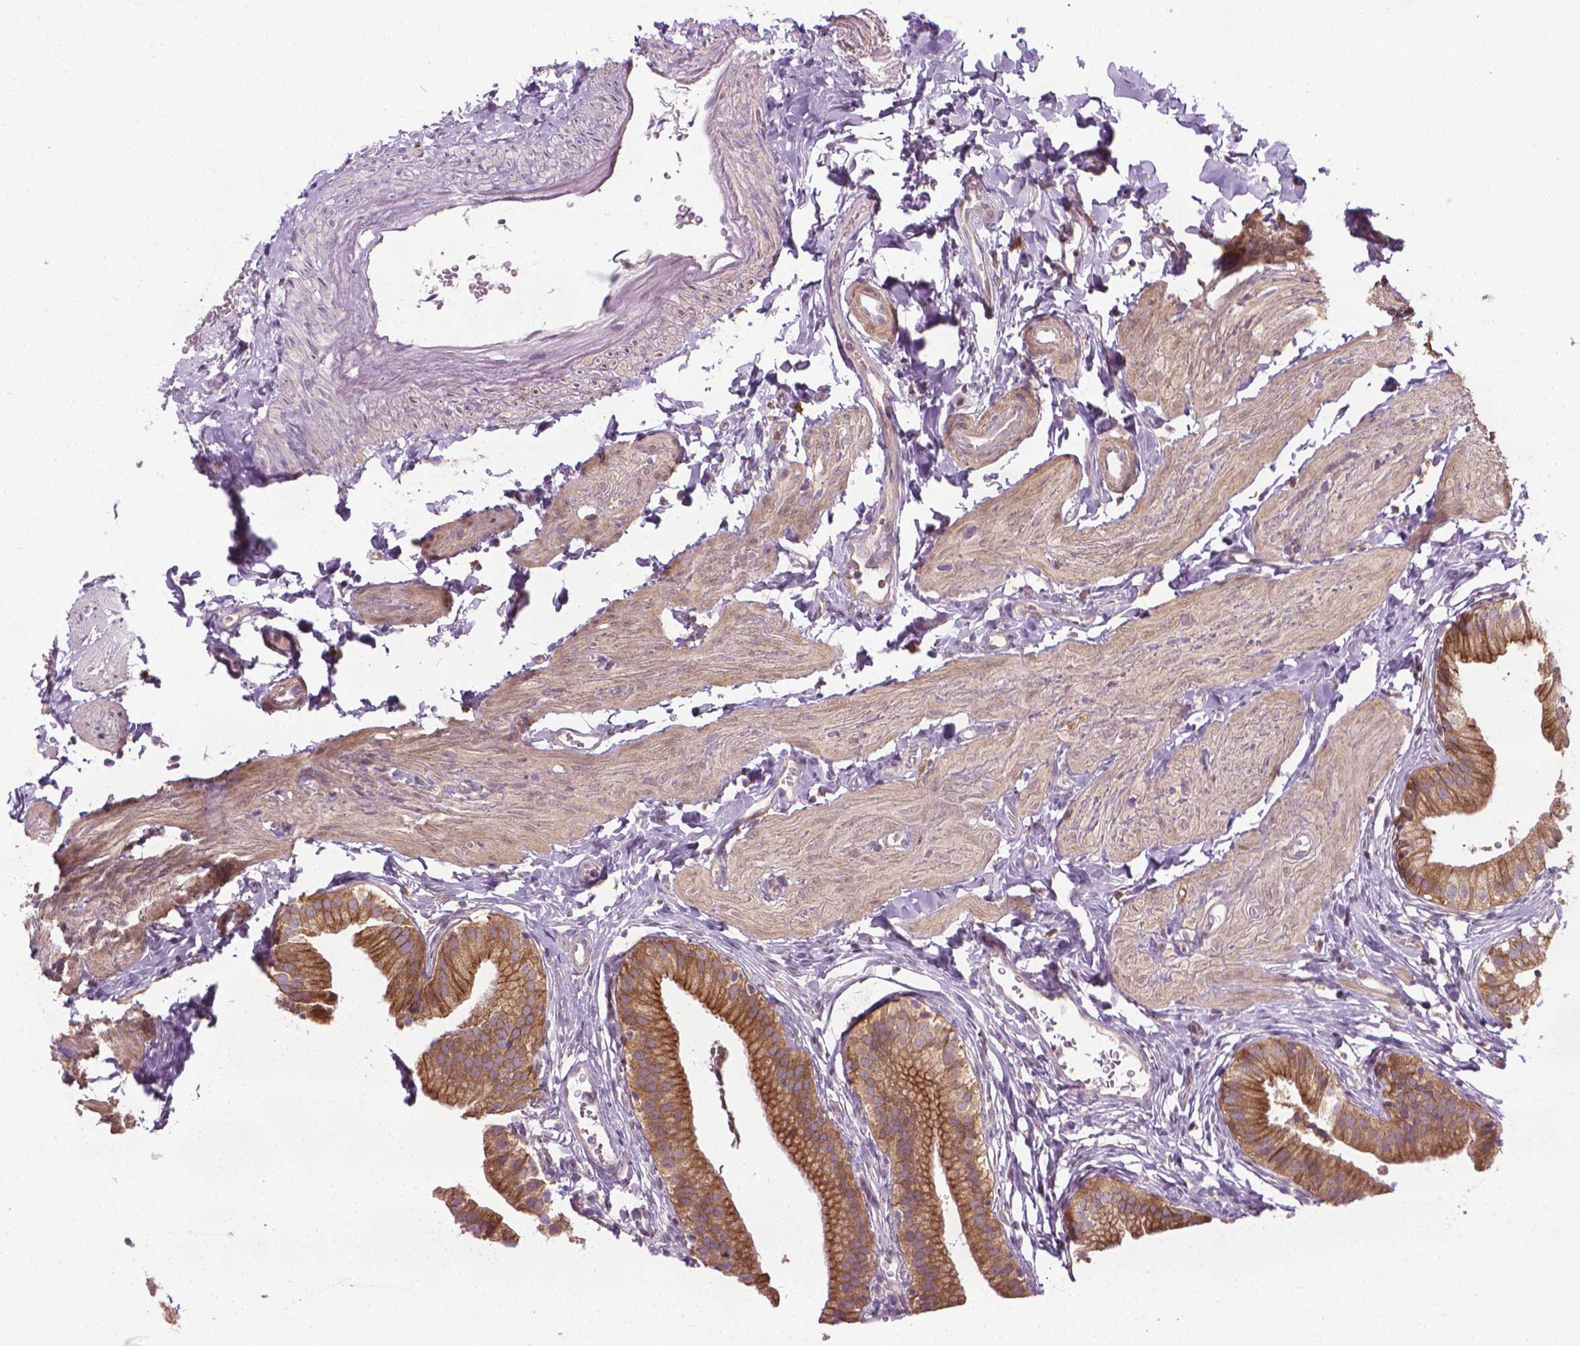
{"staining": {"intensity": "moderate", "quantity": ">75%", "location": "cytoplasmic/membranous"}, "tissue": "gallbladder", "cell_type": "Glandular cells", "image_type": "normal", "snomed": [{"axis": "morphology", "description": "Normal tissue, NOS"}, {"axis": "topography", "description": "Gallbladder"}], "caption": "Gallbladder stained with DAB (3,3'-diaminobenzidine) immunohistochemistry reveals medium levels of moderate cytoplasmic/membranous staining in approximately >75% of glandular cells.", "gene": "PRAG1", "patient": {"sex": "female", "age": 47}}